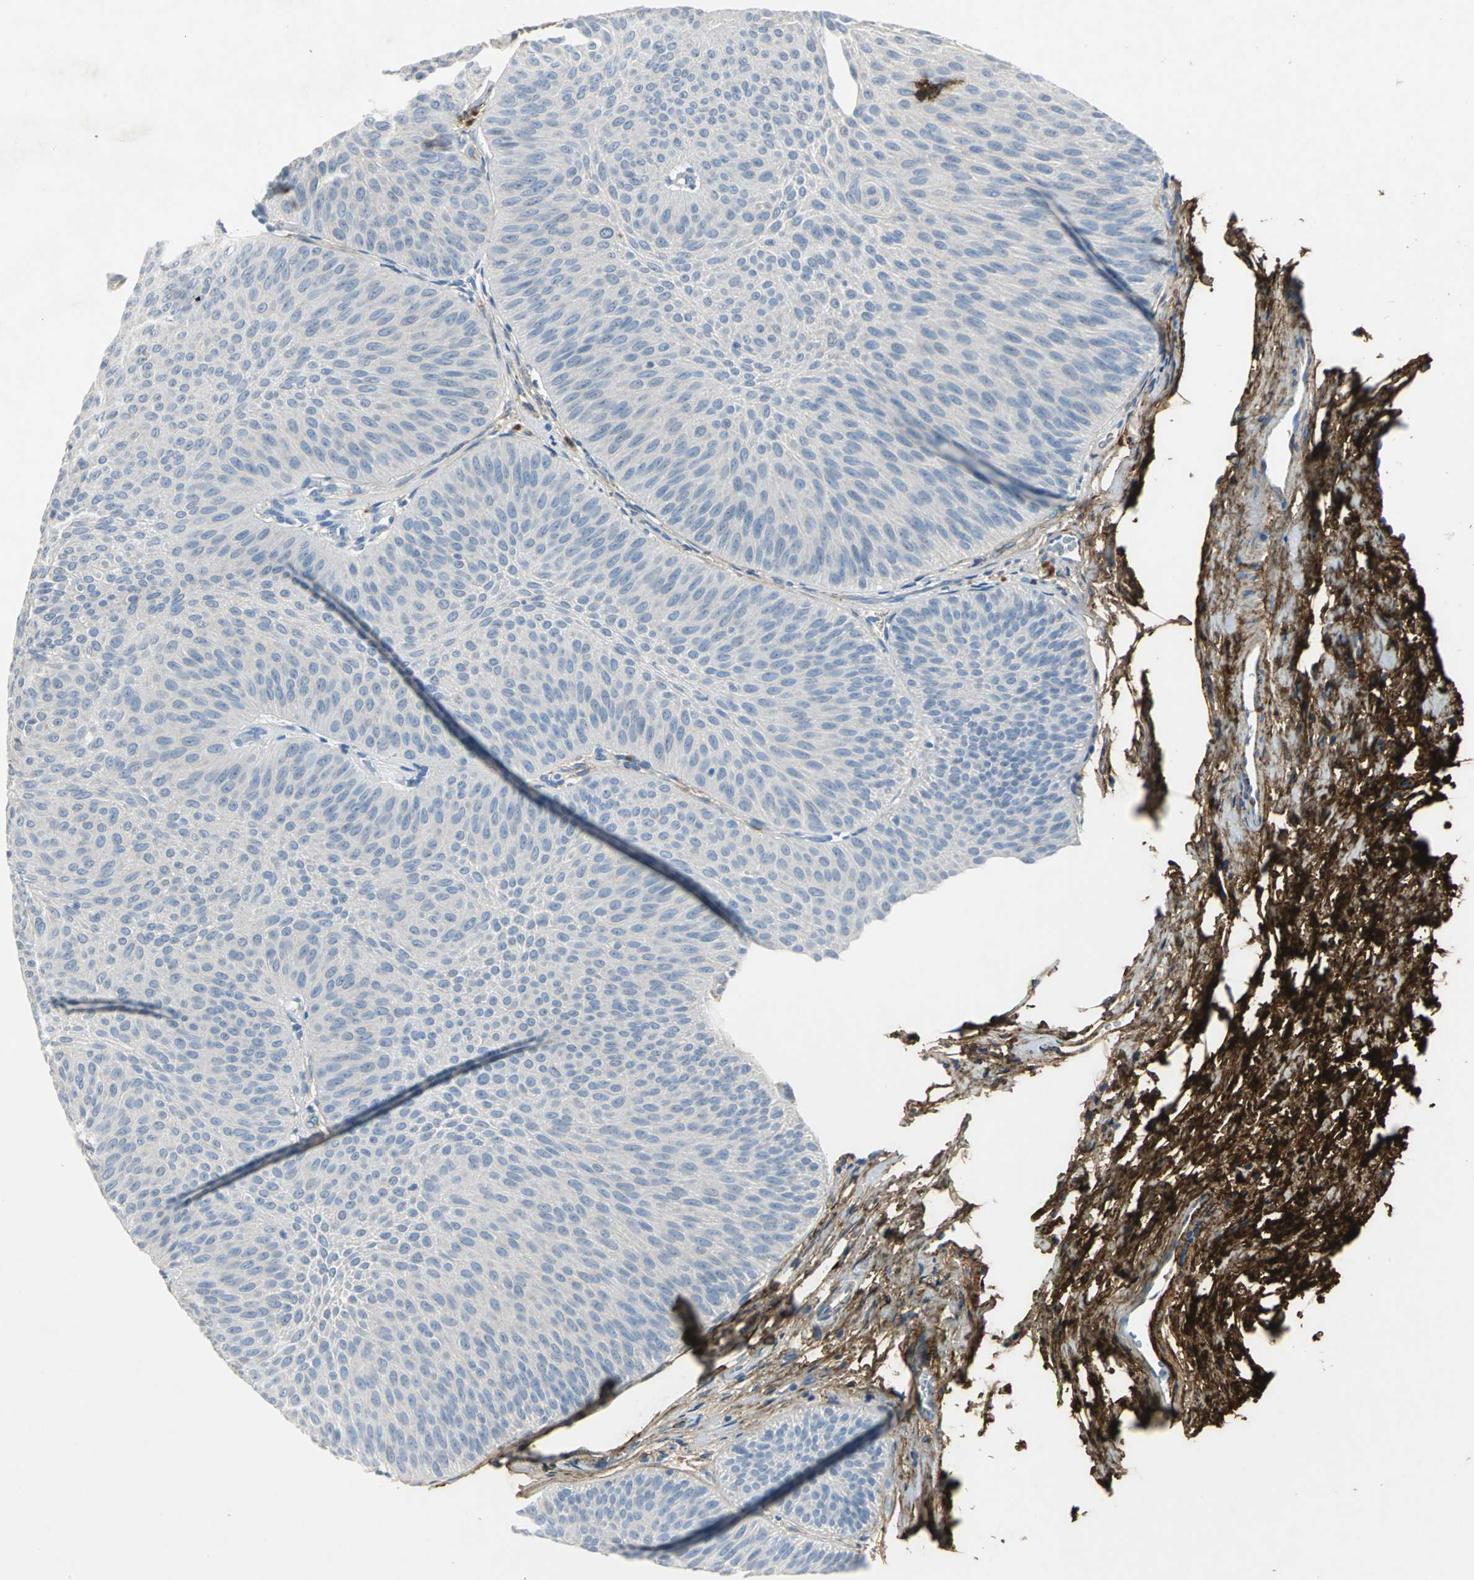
{"staining": {"intensity": "negative", "quantity": "none", "location": "none"}, "tissue": "urothelial cancer", "cell_type": "Tumor cells", "image_type": "cancer", "snomed": [{"axis": "morphology", "description": "Urothelial carcinoma, Low grade"}, {"axis": "topography", "description": "Urinary bladder"}], "caption": "IHC histopathology image of neoplastic tissue: human urothelial cancer stained with DAB (3,3'-diaminobenzidine) shows no significant protein positivity in tumor cells.", "gene": "EFNB3", "patient": {"sex": "female", "age": 60}}